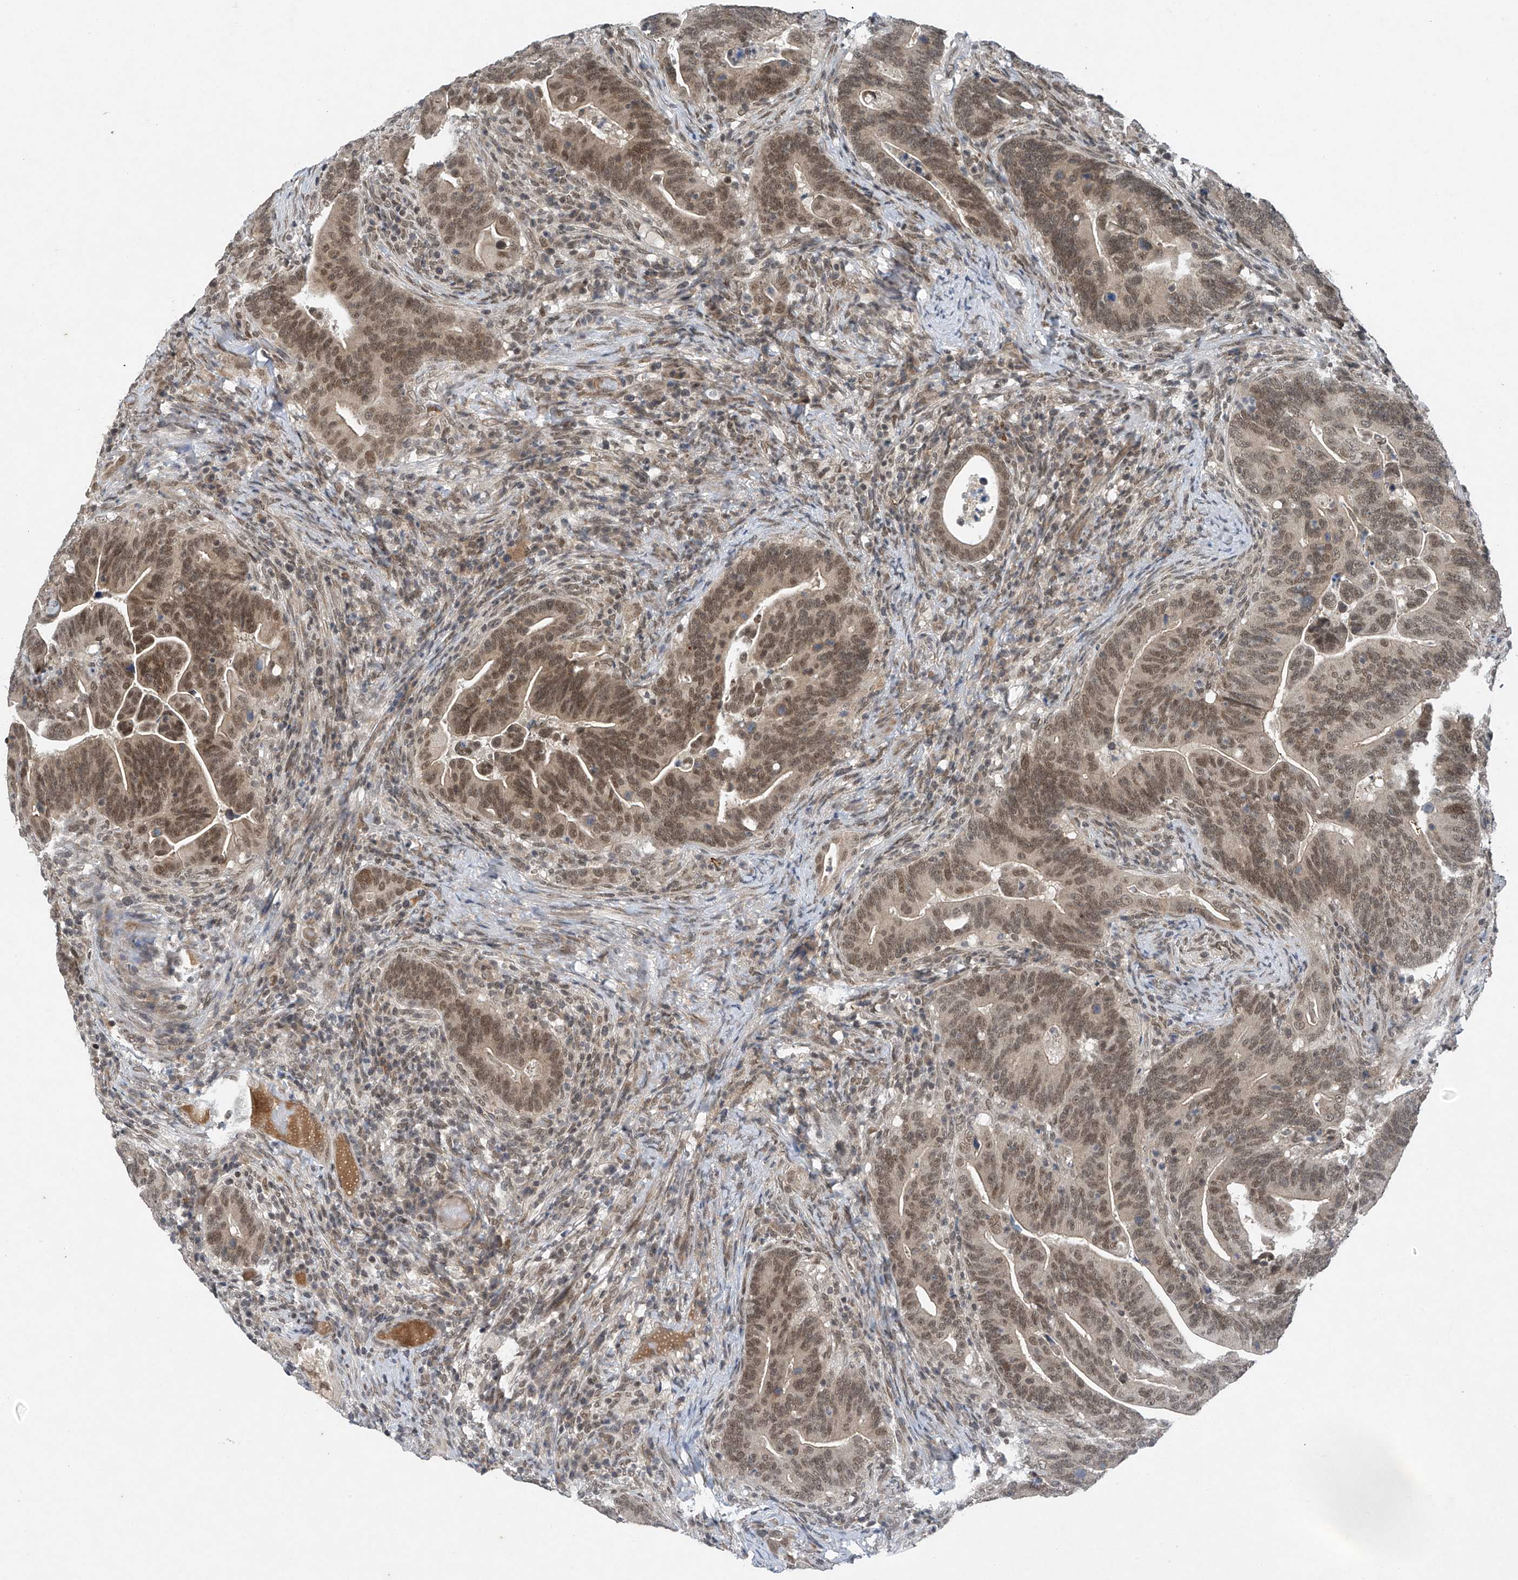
{"staining": {"intensity": "moderate", "quantity": ">75%", "location": "nuclear"}, "tissue": "colorectal cancer", "cell_type": "Tumor cells", "image_type": "cancer", "snomed": [{"axis": "morphology", "description": "Adenocarcinoma, NOS"}, {"axis": "topography", "description": "Colon"}], "caption": "Immunohistochemistry (IHC) (DAB) staining of adenocarcinoma (colorectal) displays moderate nuclear protein staining in about >75% of tumor cells. The staining was performed using DAB, with brown indicating positive protein expression. Nuclei are stained blue with hematoxylin.", "gene": "TAF8", "patient": {"sex": "female", "age": 66}}